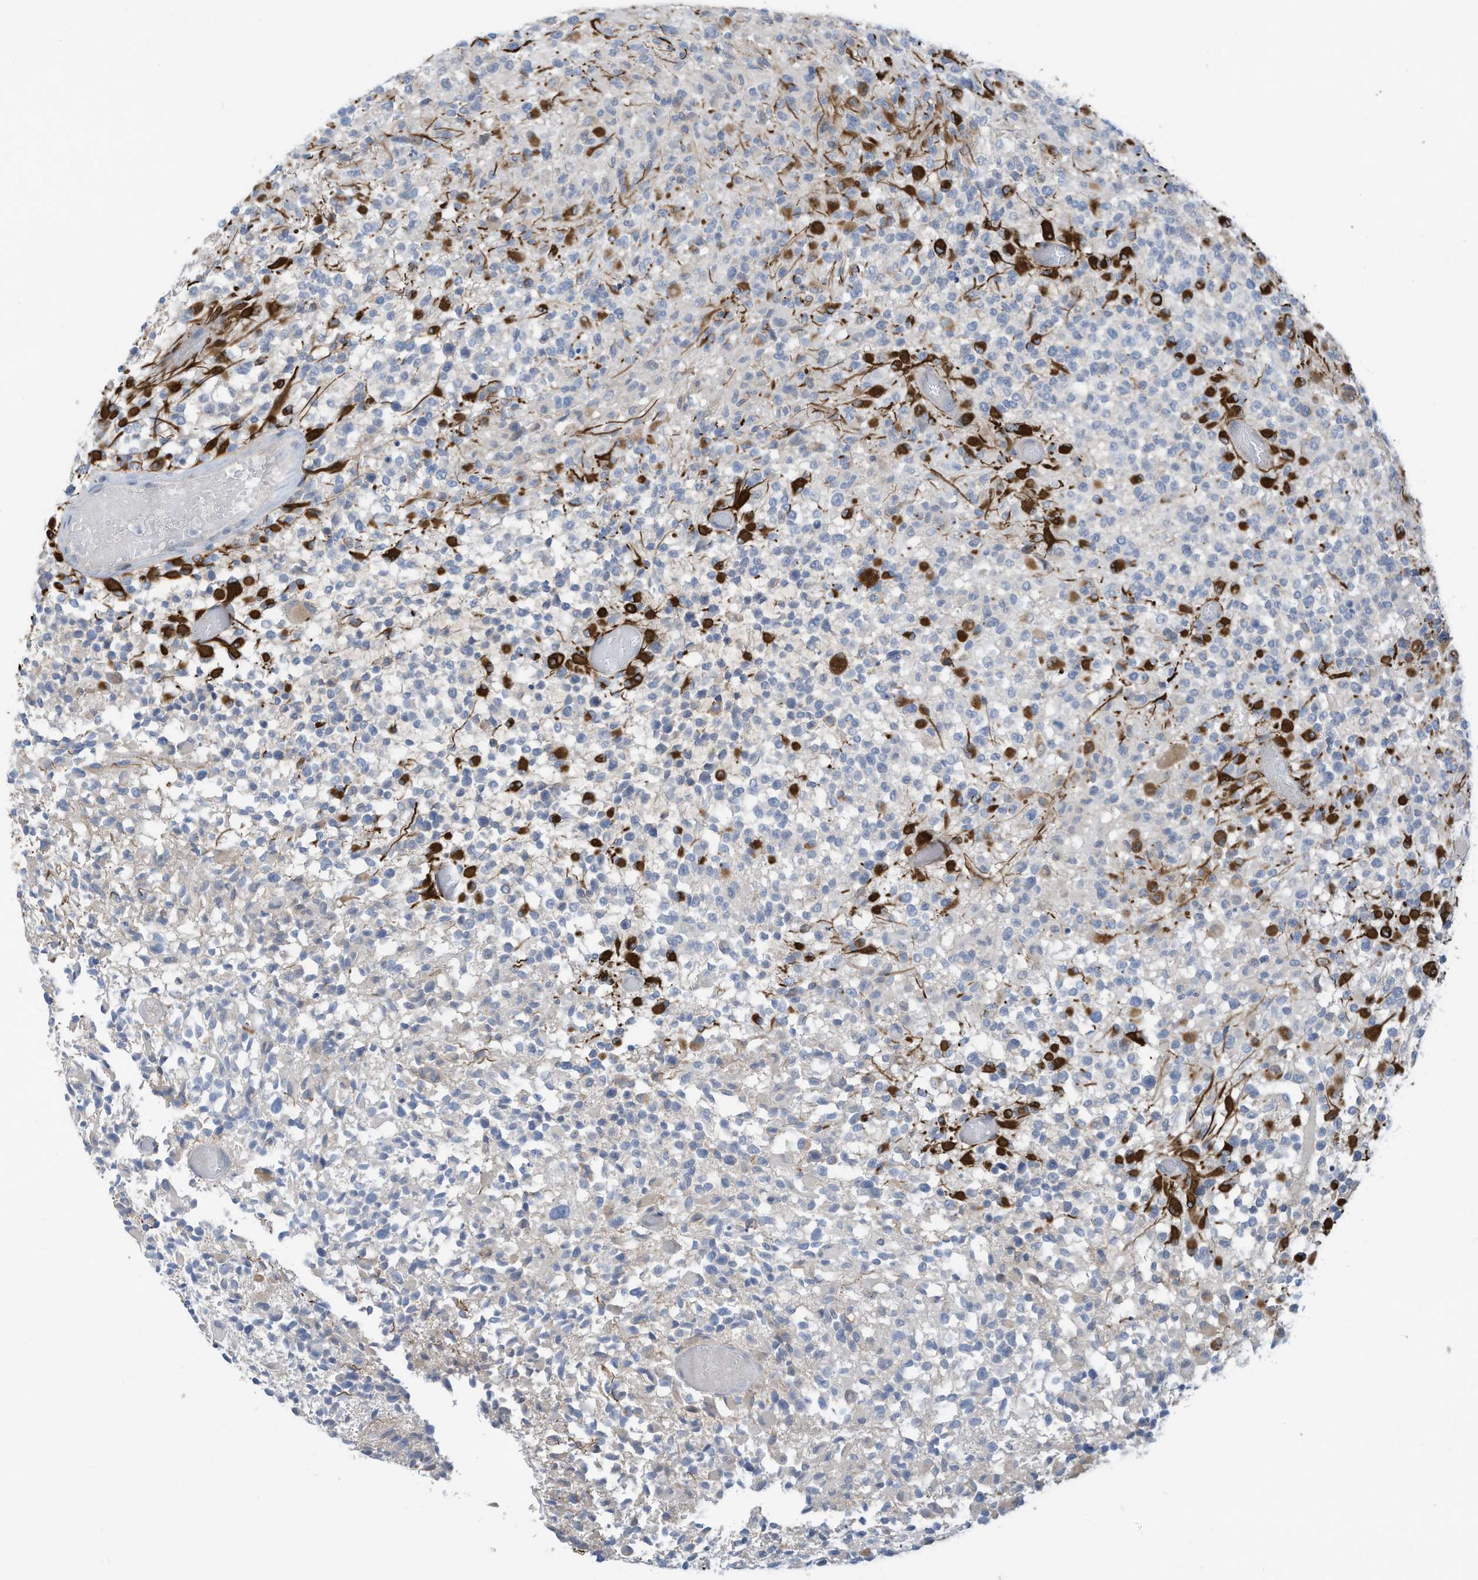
{"staining": {"intensity": "strong", "quantity": "<25%", "location": "cytoplasmic/membranous"}, "tissue": "glioma", "cell_type": "Tumor cells", "image_type": "cancer", "snomed": [{"axis": "morphology", "description": "Glioma, malignant, High grade"}, {"axis": "morphology", "description": "Glioblastoma, NOS"}, {"axis": "topography", "description": "Brain"}], "caption": "DAB (3,3'-diaminobenzidine) immunohistochemical staining of glioblastoma displays strong cytoplasmic/membranous protein positivity in about <25% of tumor cells.", "gene": "SLC1A5", "patient": {"sex": "male", "age": 60}}